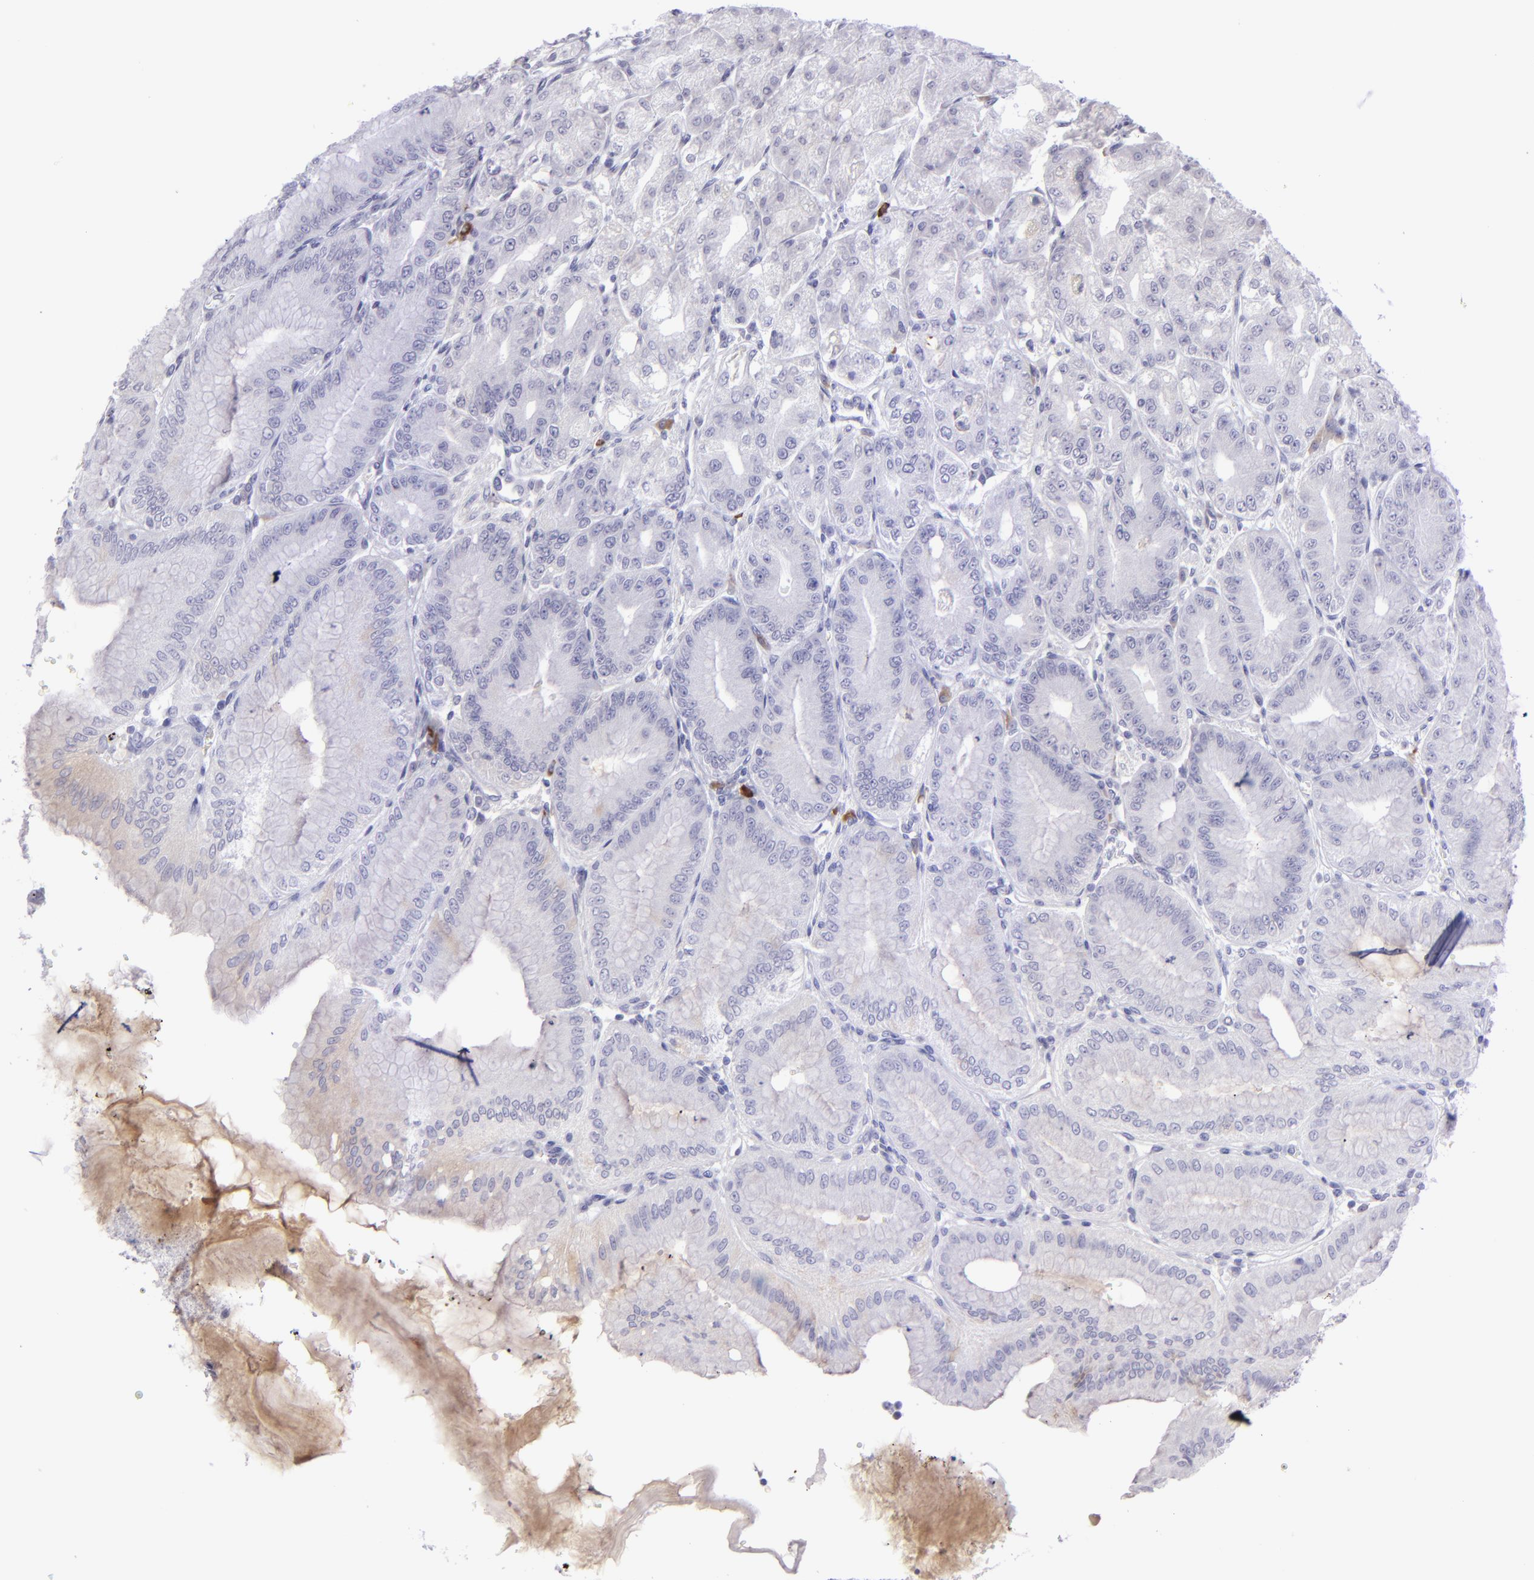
{"staining": {"intensity": "negative", "quantity": "none", "location": "none"}, "tissue": "stomach", "cell_type": "Glandular cells", "image_type": "normal", "snomed": [{"axis": "morphology", "description": "Normal tissue, NOS"}, {"axis": "topography", "description": "Stomach, lower"}], "caption": "This is an immunohistochemistry micrograph of benign stomach. There is no expression in glandular cells.", "gene": "POU2F2", "patient": {"sex": "male", "age": 71}}